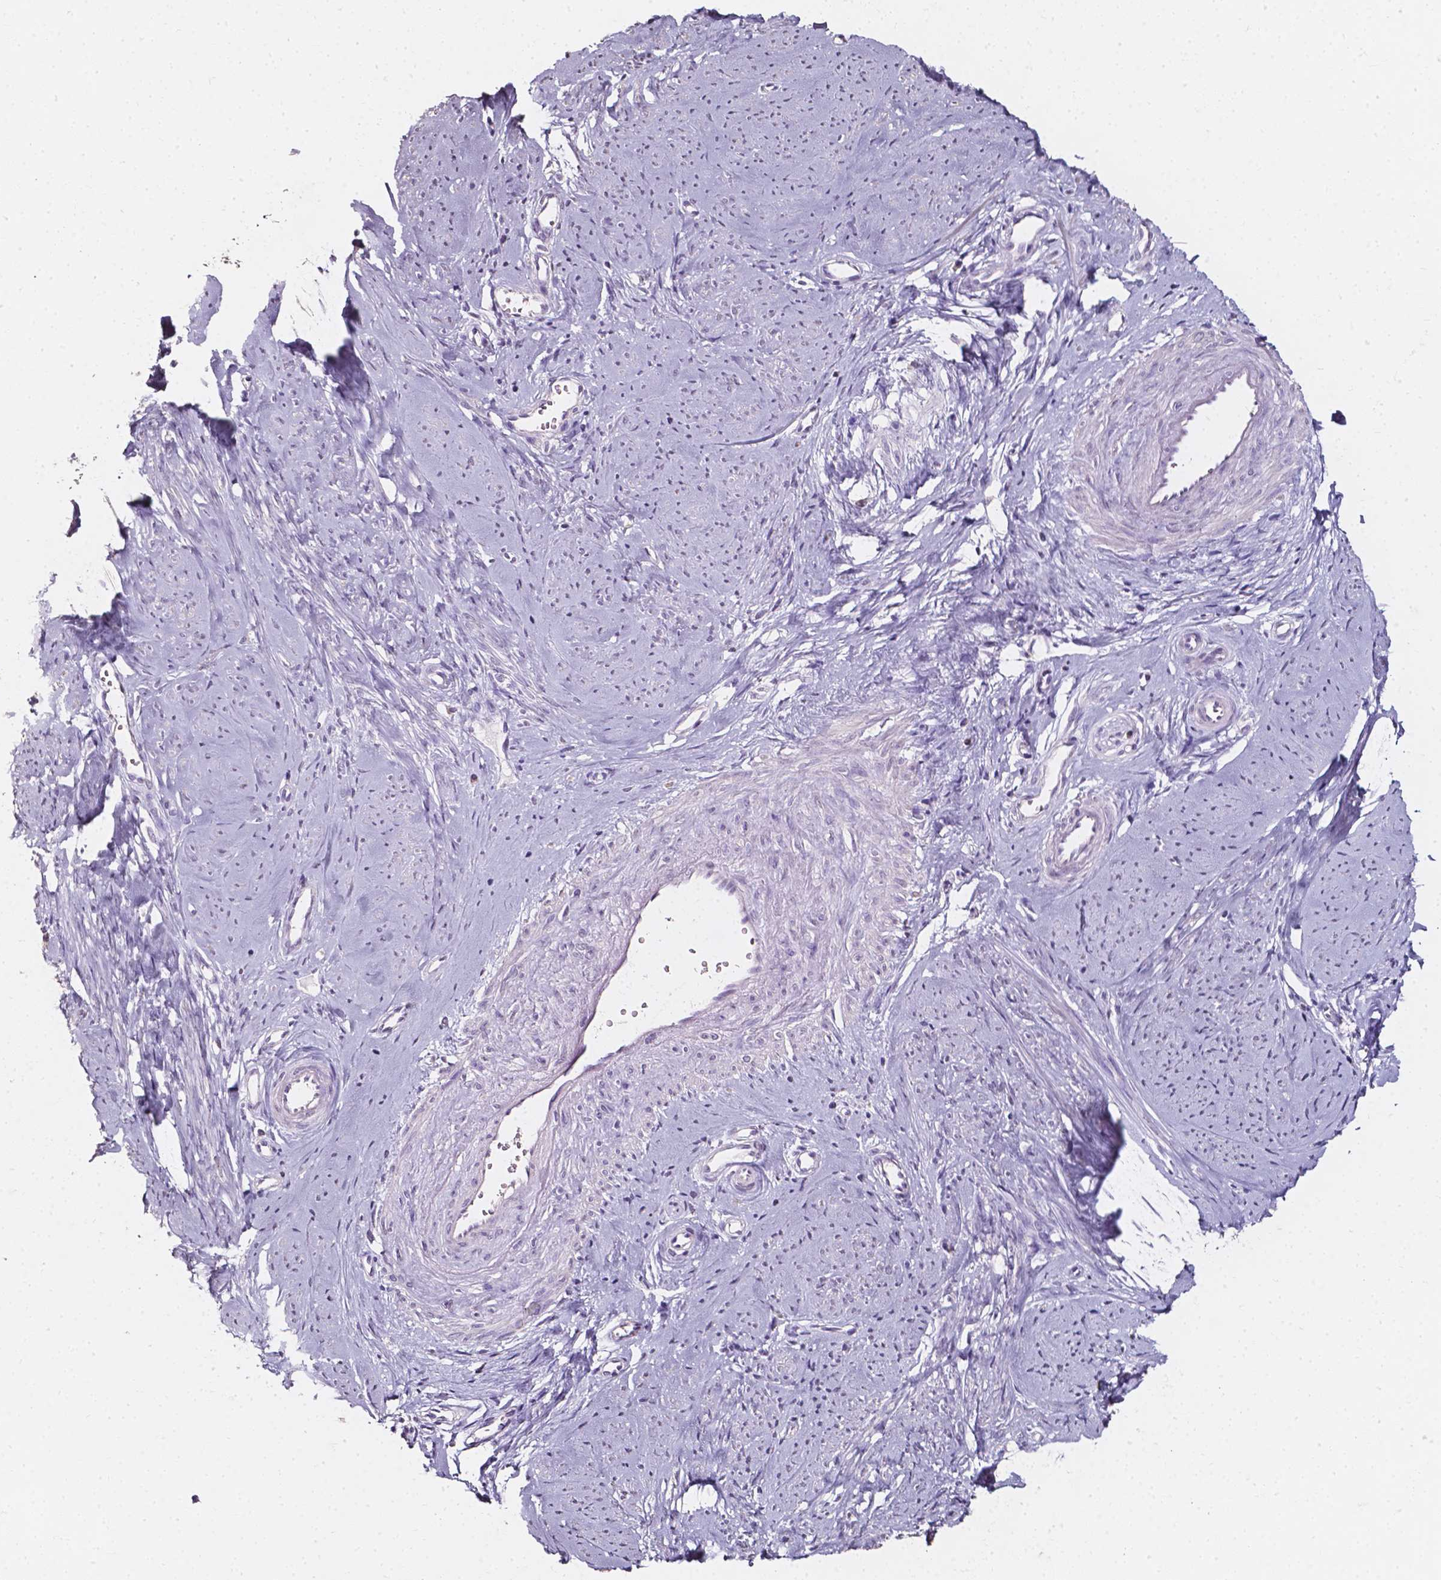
{"staining": {"intensity": "weak", "quantity": "<25%", "location": "cytoplasmic/membranous"}, "tissue": "smooth muscle", "cell_type": "Smooth muscle cells", "image_type": "normal", "snomed": [{"axis": "morphology", "description": "Normal tissue, NOS"}, {"axis": "topography", "description": "Smooth muscle"}], "caption": "This is an IHC photomicrograph of benign smooth muscle. There is no expression in smooth muscle cells.", "gene": "AKR1B10", "patient": {"sex": "female", "age": 48}}